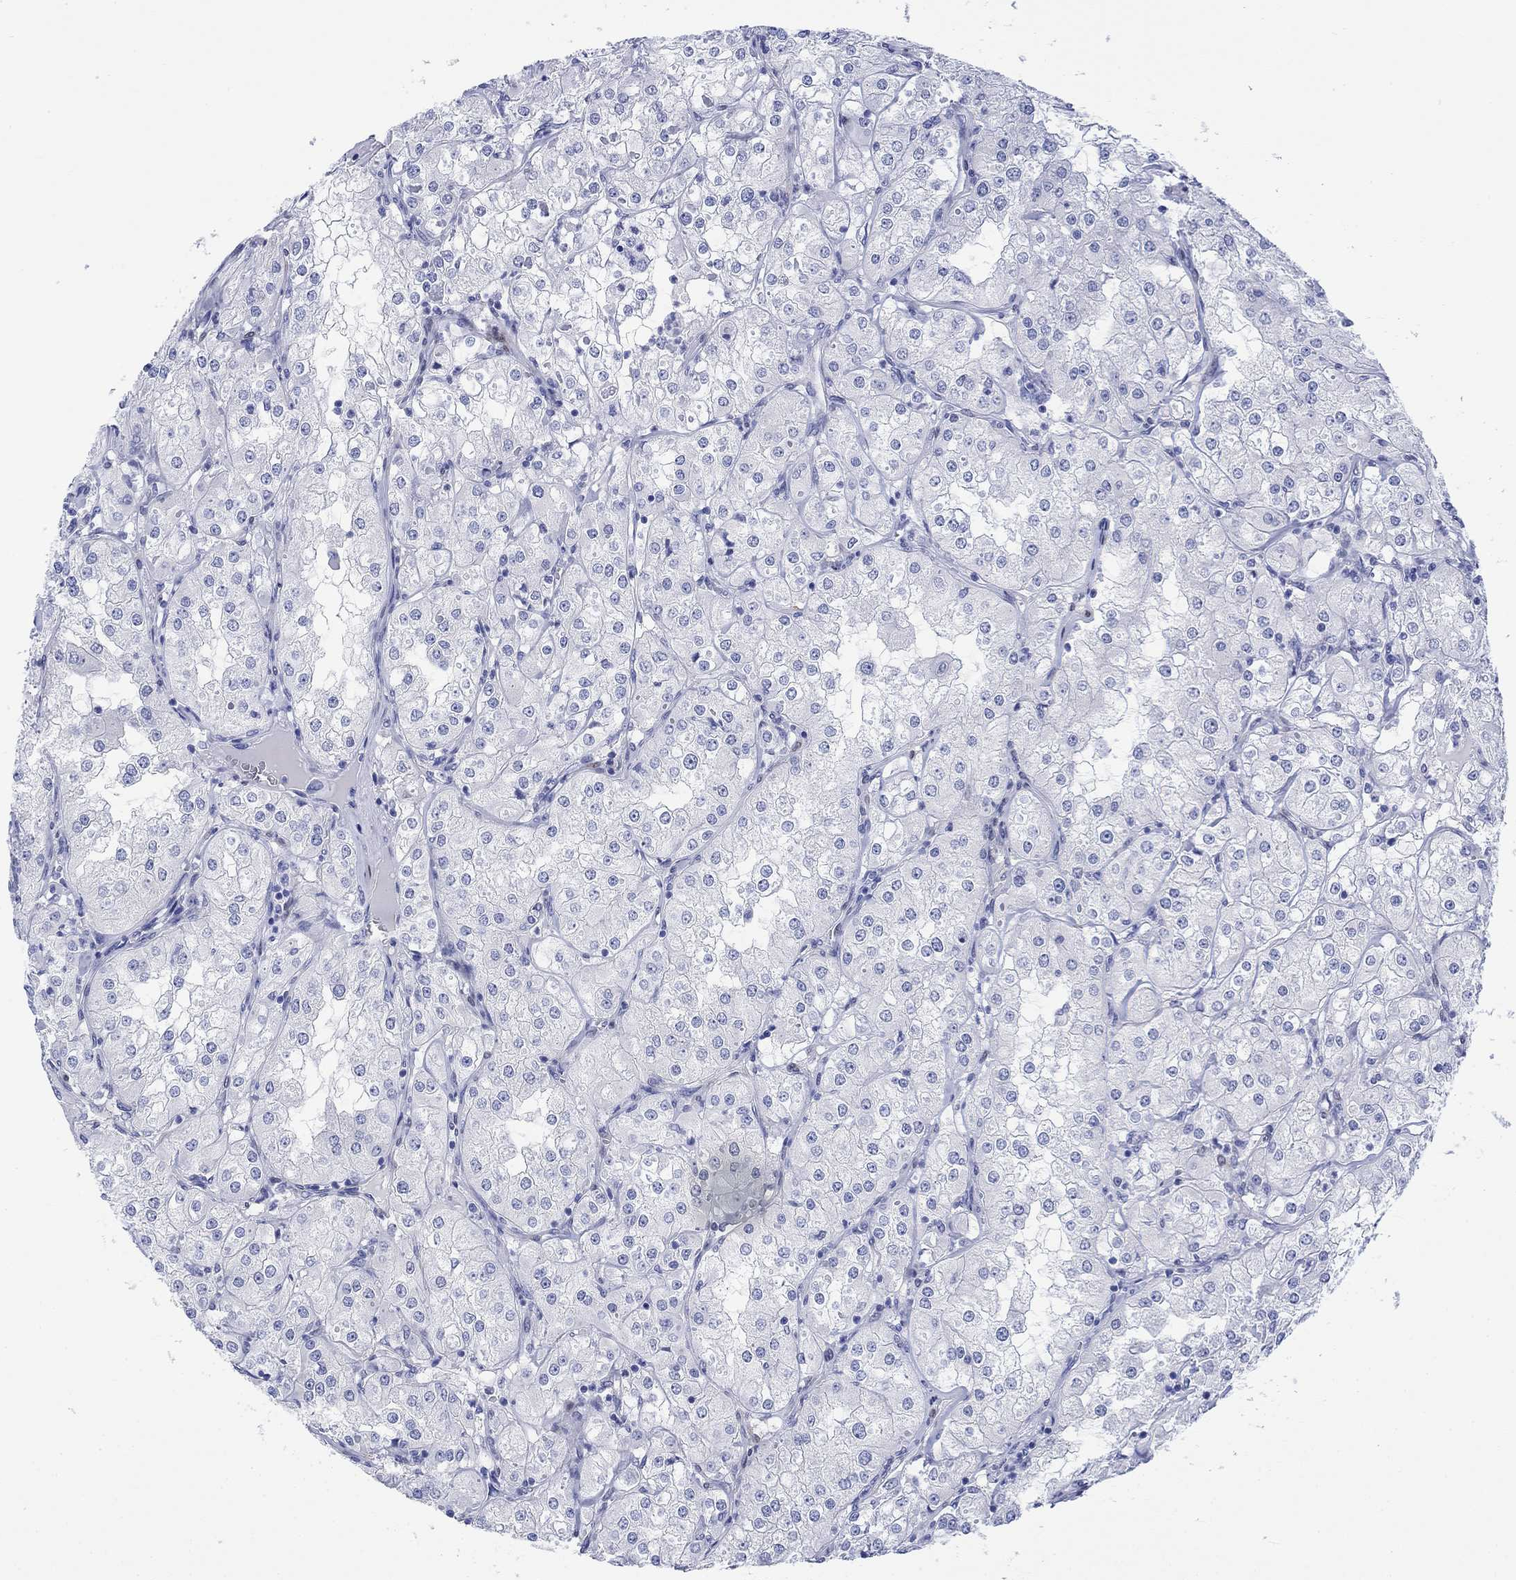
{"staining": {"intensity": "negative", "quantity": "none", "location": "none"}, "tissue": "renal cancer", "cell_type": "Tumor cells", "image_type": "cancer", "snomed": [{"axis": "morphology", "description": "Adenocarcinoma, NOS"}, {"axis": "topography", "description": "Kidney"}], "caption": "An image of human renal adenocarcinoma is negative for staining in tumor cells.", "gene": "MSI1", "patient": {"sex": "male", "age": 77}}